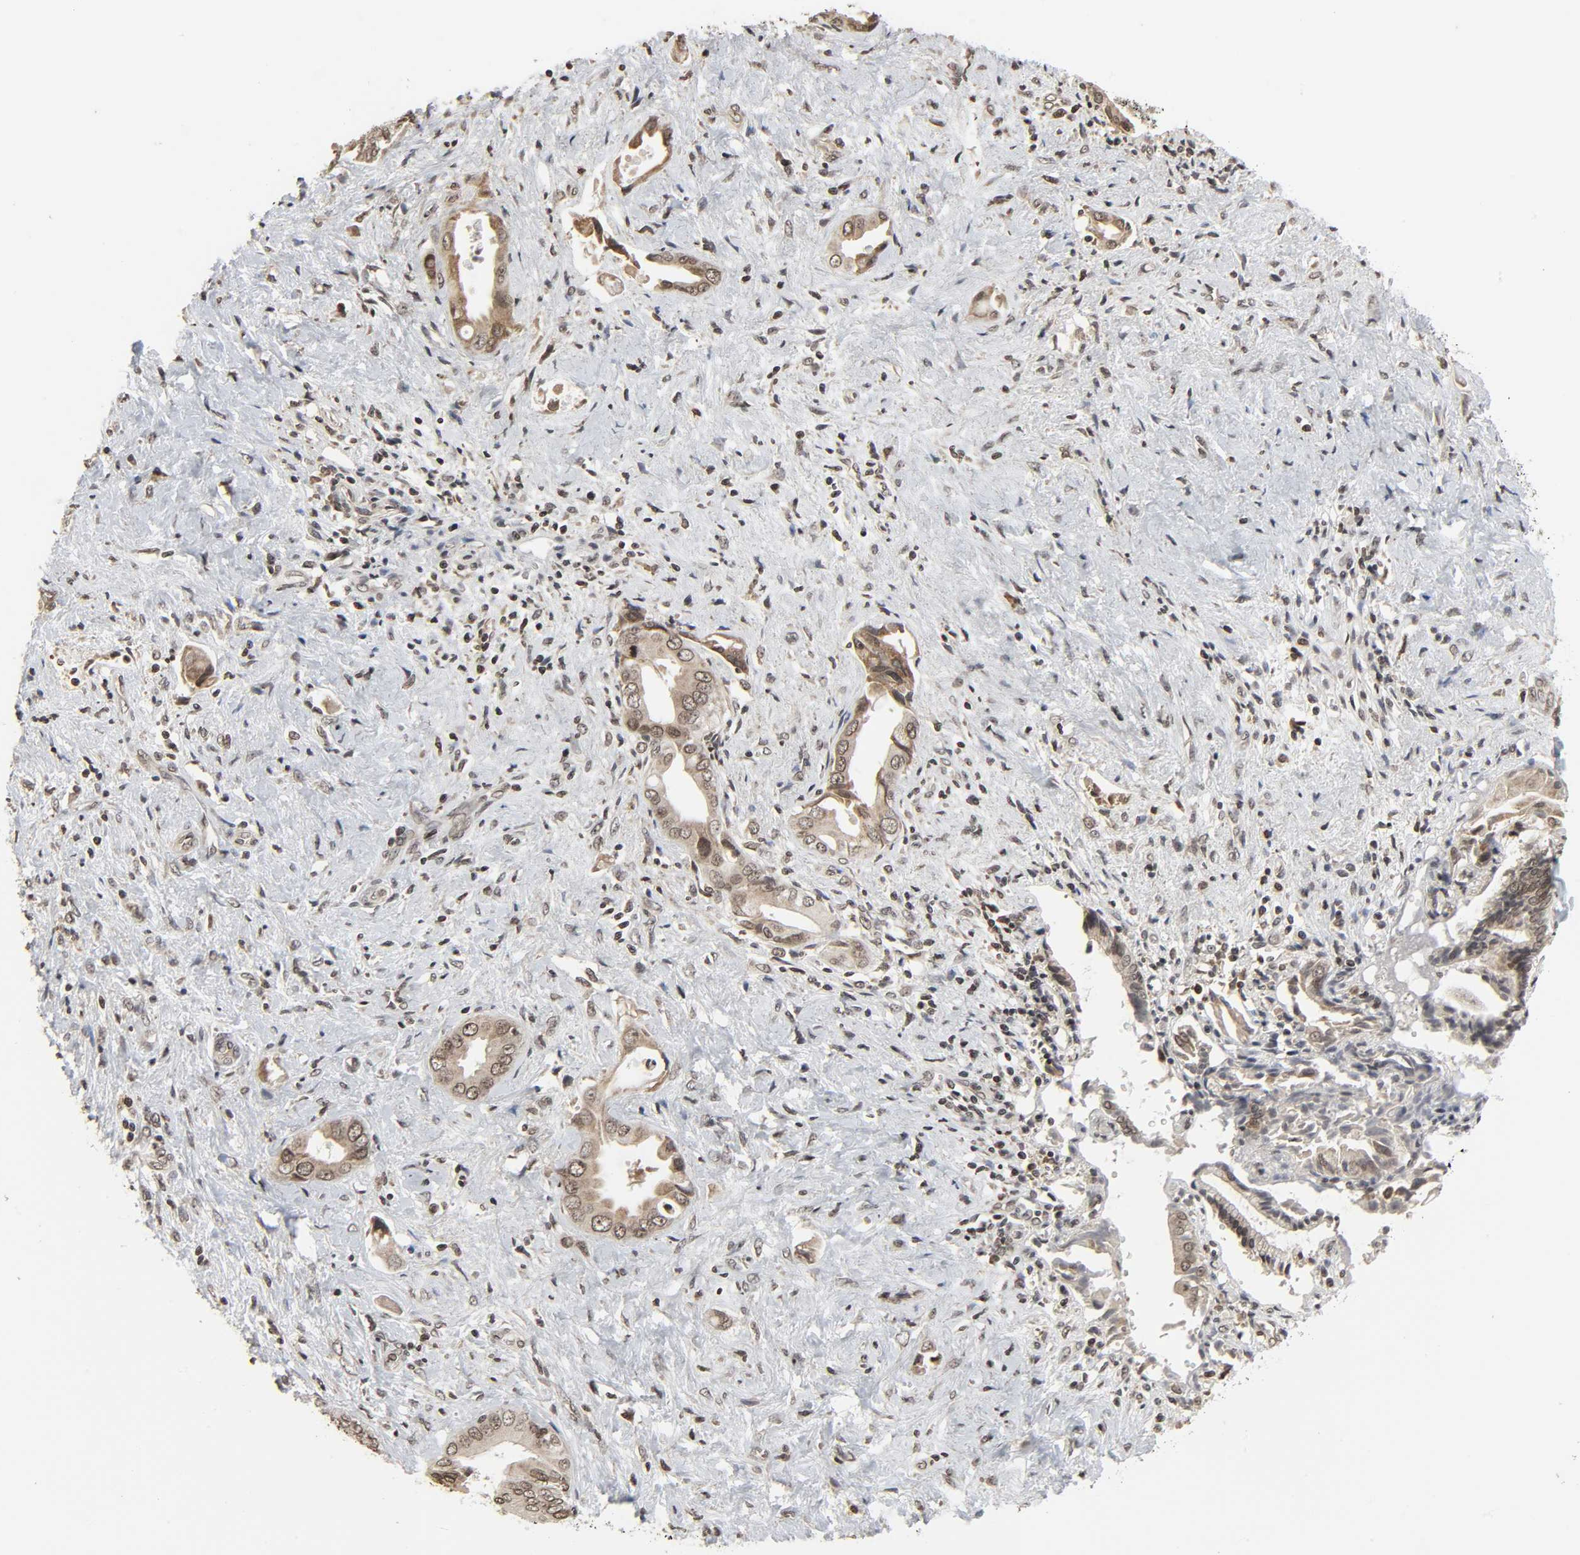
{"staining": {"intensity": "weak", "quantity": "25%-75%", "location": "cytoplasmic/membranous,nuclear"}, "tissue": "liver cancer", "cell_type": "Tumor cells", "image_type": "cancer", "snomed": [{"axis": "morphology", "description": "Cholangiocarcinoma"}, {"axis": "topography", "description": "Liver"}], "caption": "Immunohistochemistry (IHC) of human liver cholangiocarcinoma shows low levels of weak cytoplasmic/membranous and nuclear expression in approximately 25%-75% of tumor cells.", "gene": "XRCC1", "patient": {"sex": "male", "age": 58}}